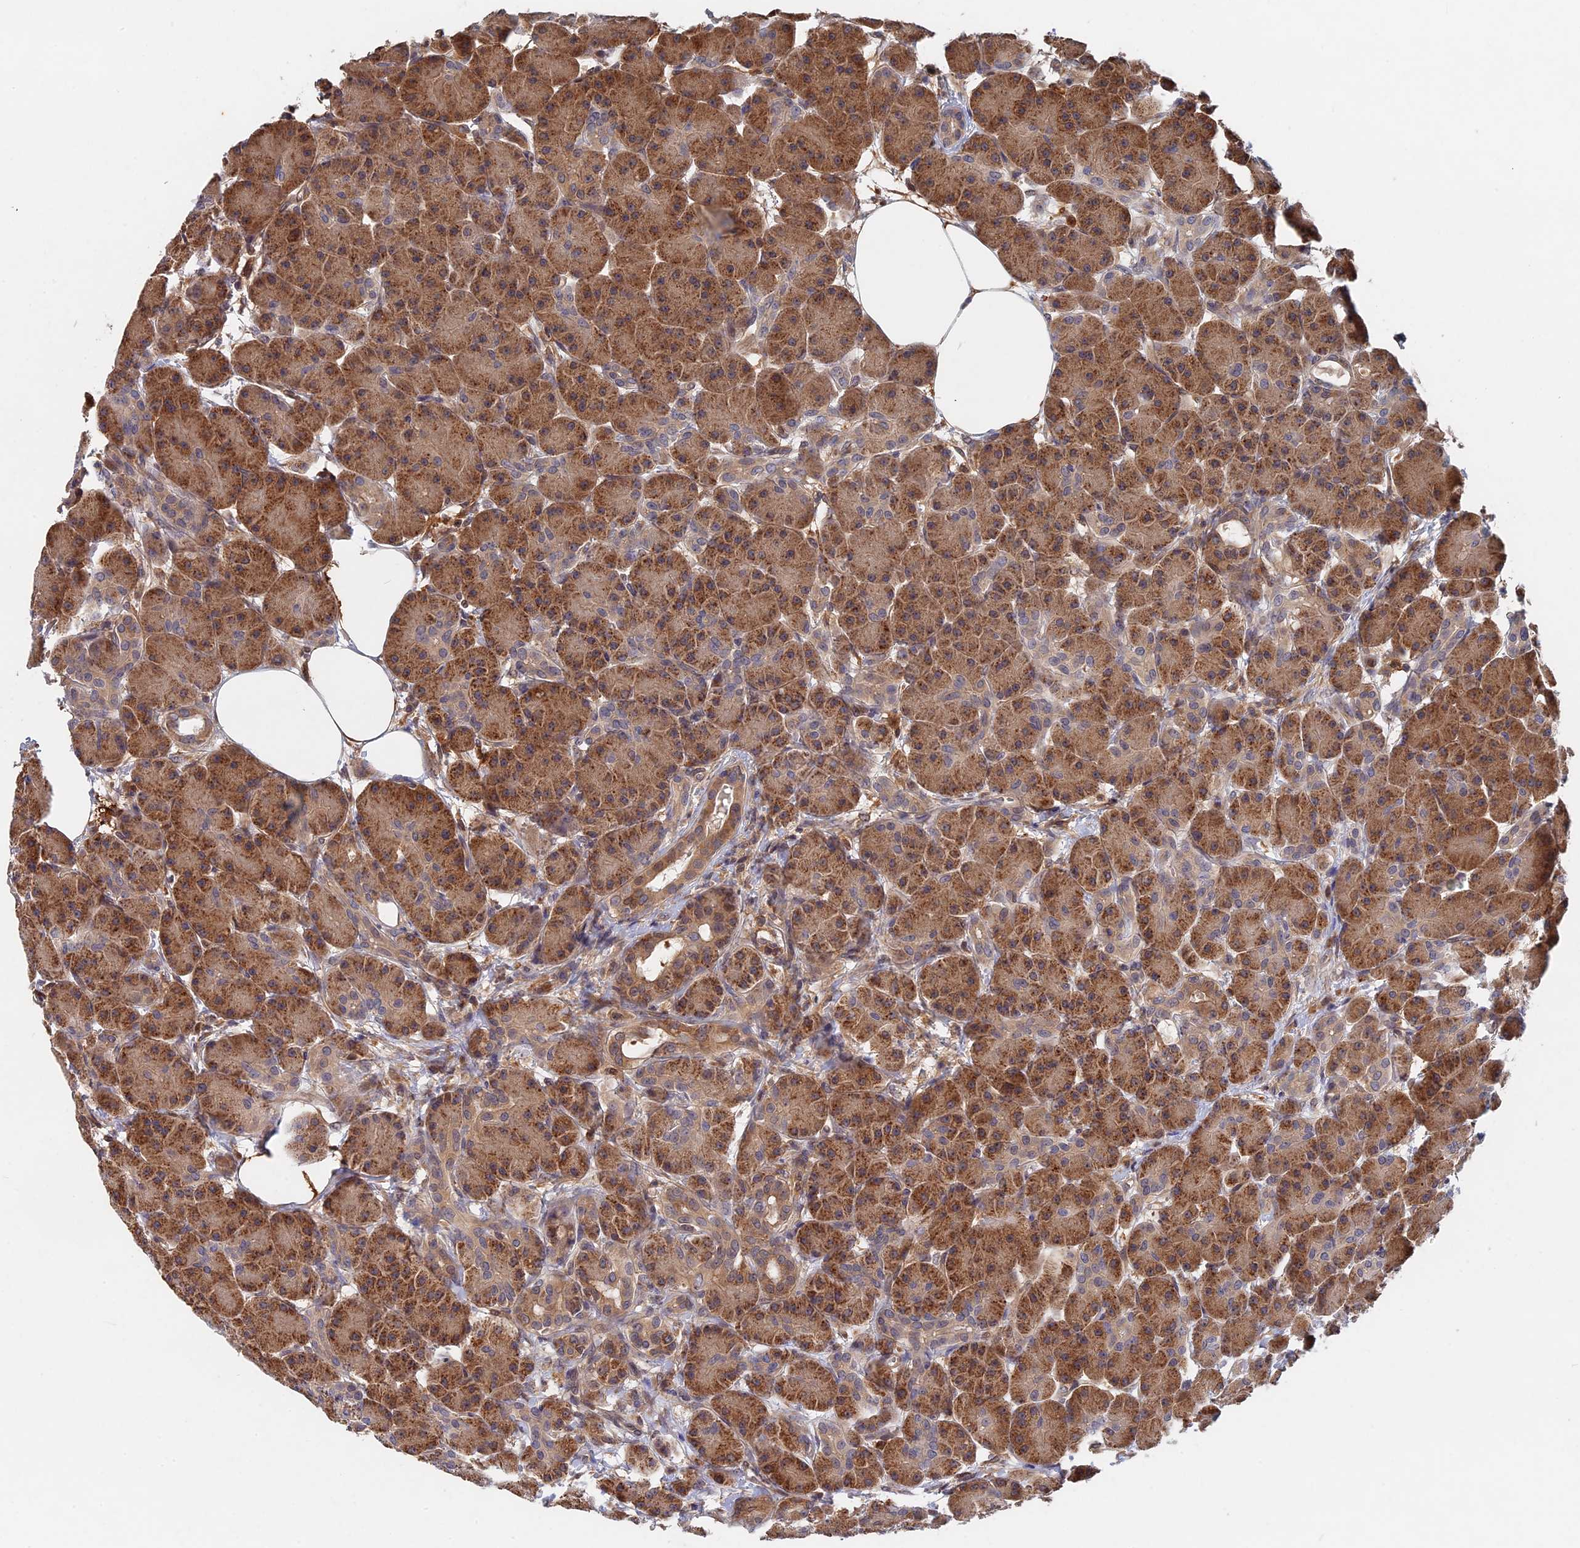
{"staining": {"intensity": "strong", "quantity": ">75%", "location": "cytoplasmic/membranous"}, "tissue": "pancreas", "cell_type": "Exocrine glandular cells", "image_type": "normal", "snomed": [{"axis": "morphology", "description": "Normal tissue, NOS"}, {"axis": "topography", "description": "Pancreas"}], "caption": "Immunohistochemistry (IHC) staining of benign pancreas, which exhibits high levels of strong cytoplasmic/membranous expression in approximately >75% of exocrine glandular cells indicating strong cytoplasmic/membranous protein positivity. The staining was performed using DAB (brown) for protein detection and nuclei were counterstained in hematoxylin (blue).", "gene": "BLVRA", "patient": {"sex": "male", "age": 63}}